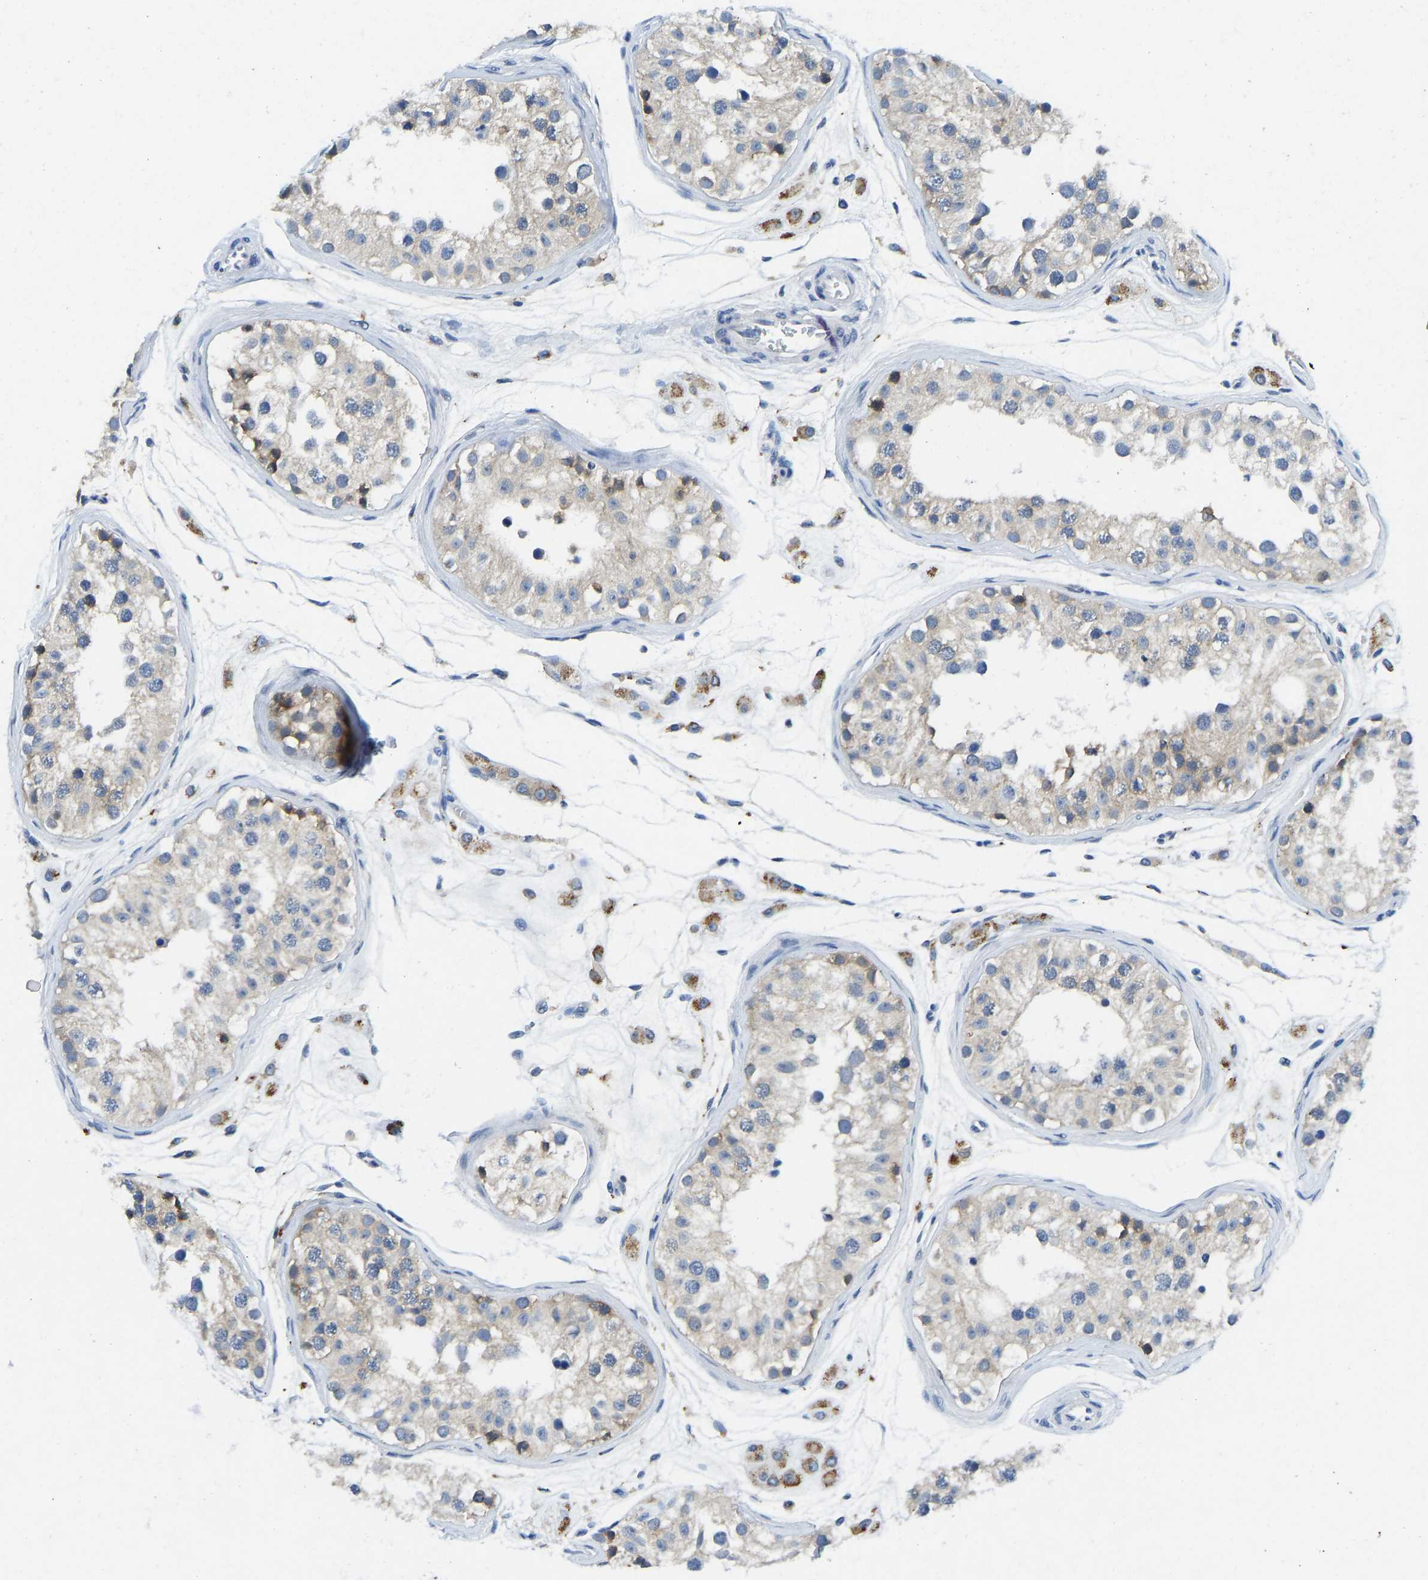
{"staining": {"intensity": "moderate", "quantity": "25%-75%", "location": "cytoplasmic/membranous"}, "tissue": "testis", "cell_type": "Cells in seminiferous ducts", "image_type": "normal", "snomed": [{"axis": "morphology", "description": "Normal tissue, NOS"}, {"axis": "morphology", "description": "Adenocarcinoma, metastatic, NOS"}, {"axis": "topography", "description": "Testis"}], "caption": "Approximately 25%-75% of cells in seminiferous ducts in unremarkable human testis exhibit moderate cytoplasmic/membranous protein staining as visualized by brown immunohistochemical staining.", "gene": "NDRG3", "patient": {"sex": "male", "age": 26}}